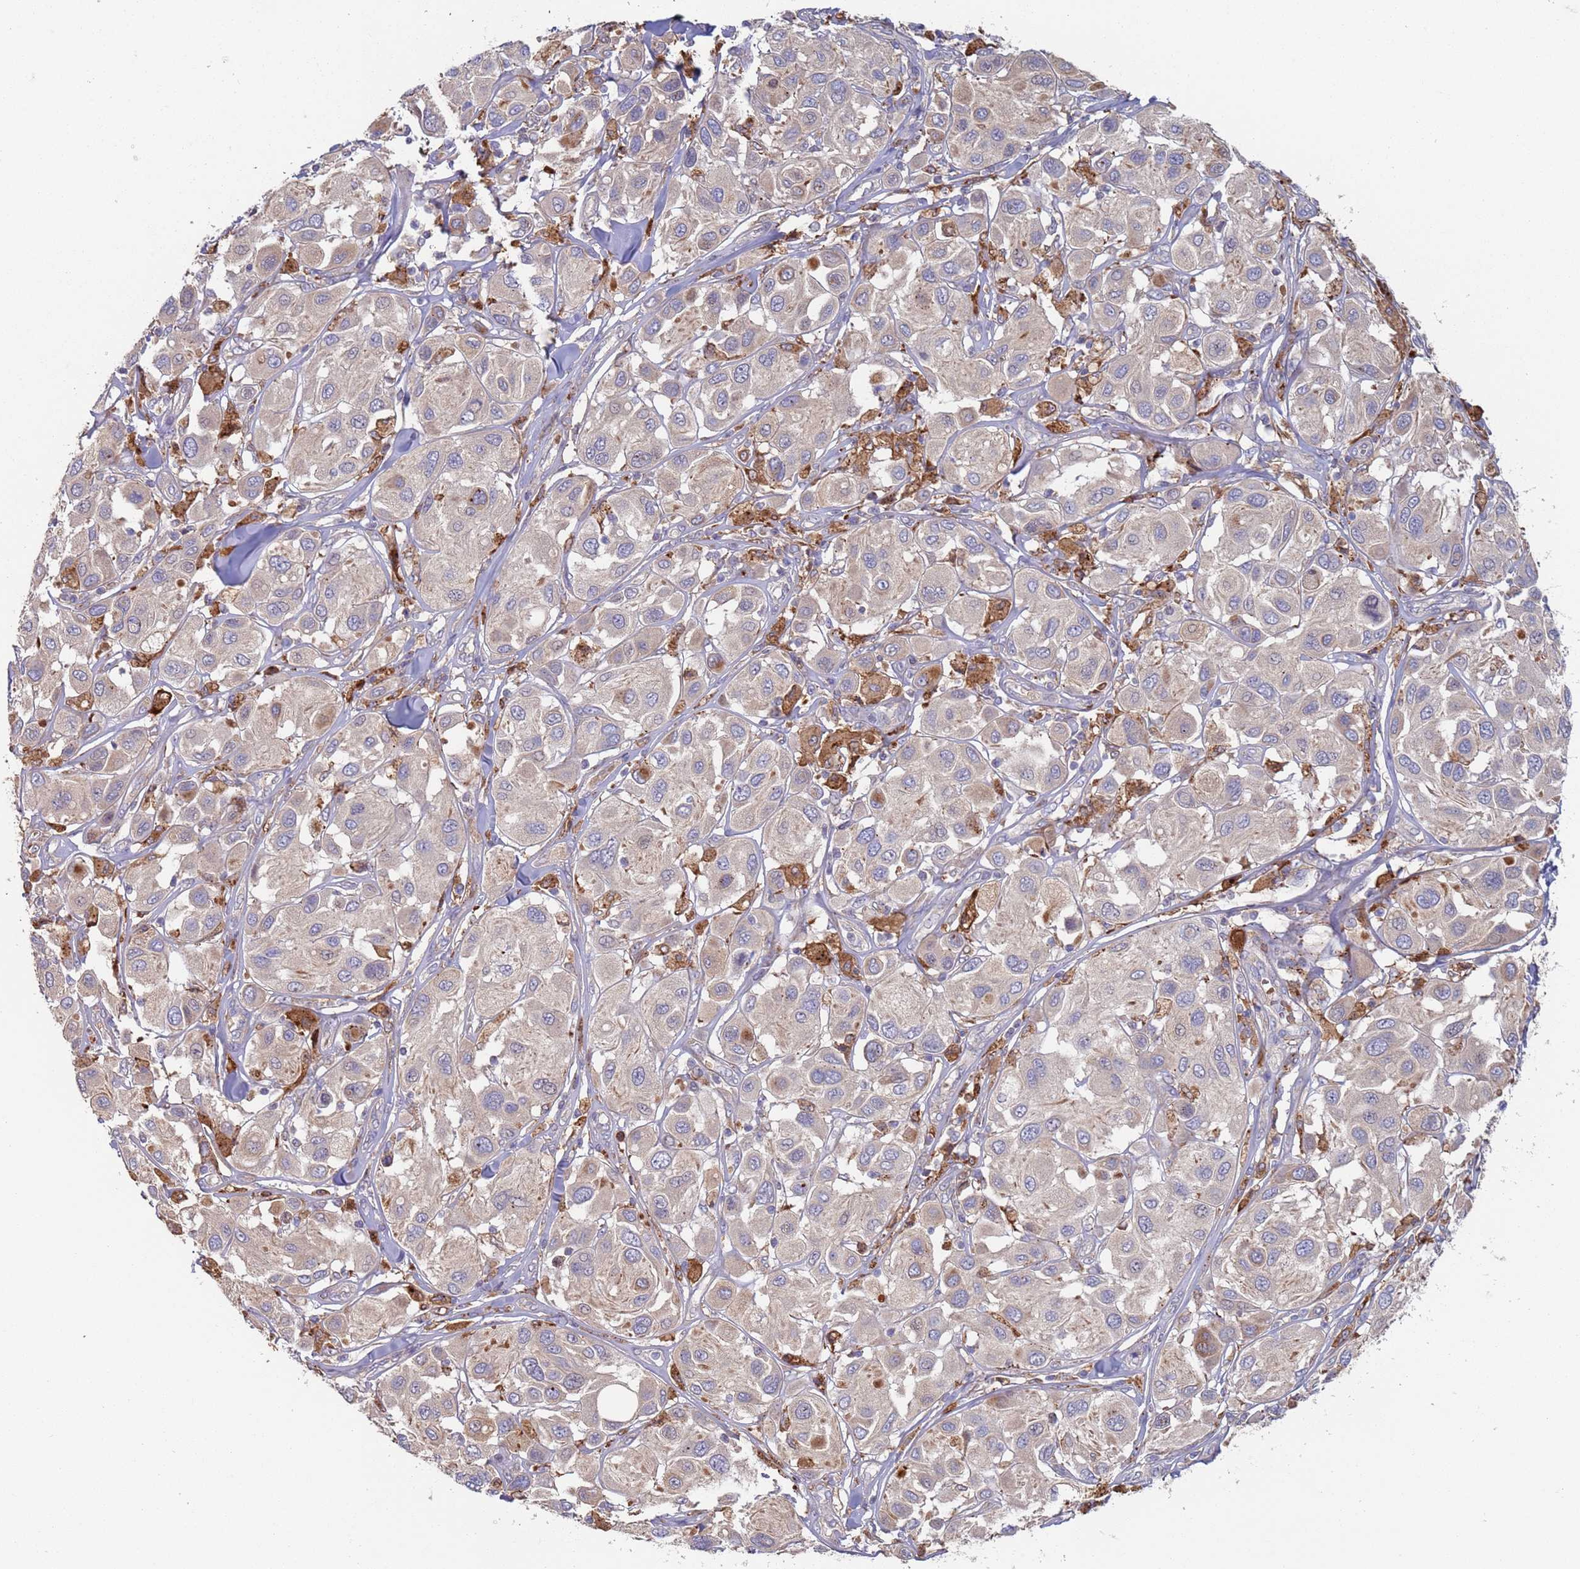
{"staining": {"intensity": "negative", "quantity": "none", "location": "none"}, "tissue": "melanoma", "cell_type": "Tumor cells", "image_type": "cancer", "snomed": [{"axis": "morphology", "description": "Malignant melanoma, Metastatic site"}, {"axis": "topography", "description": "Skin"}], "caption": "A high-resolution histopathology image shows IHC staining of malignant melanoma (metastatic site), which reveals no significant positivity in tumor cells.", "gene": "MALRD1", "patient": {"sex": "male", "age": 41}}